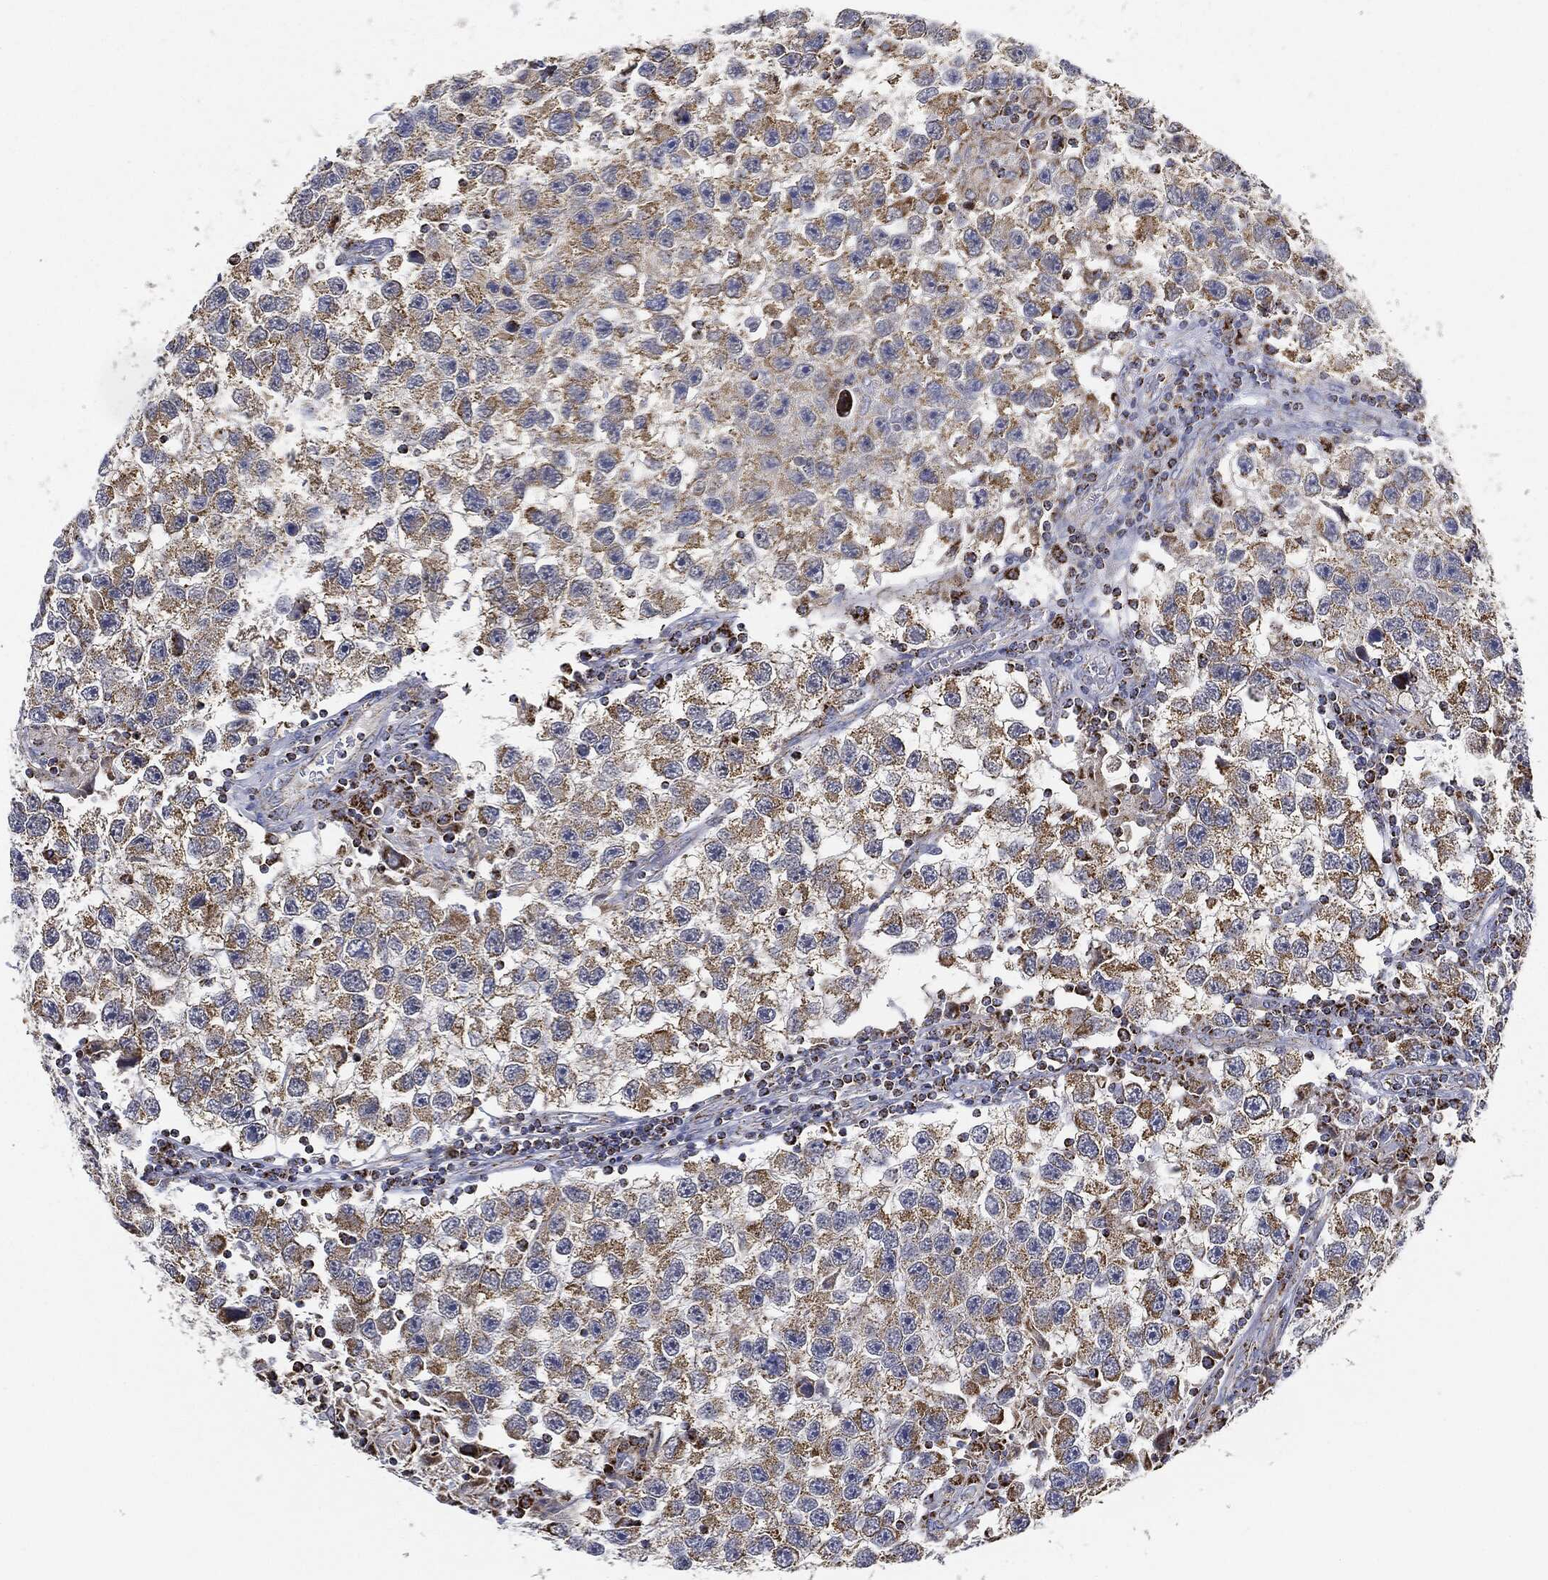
{"staining": {"intensity": "moderate", "quantity": ">75%", "location": "cytoplasmic/membranous"}, "tissue": "testis cancer", "cell_type": "Tumor cells", "image_type": "cancer", "snomed": [{"axis": "morphology", "description": "Seminoma, NOS"}, {"axis": "topography", "description": "Testis"}], "caption": "There is medium levels of moderate cytoplasmic/membranous expression in tumor cells of testis seminoma, as demonstrated by immunohistochemical staining (brown color).", "gene": "CAPN15", "patient": {"sex": "male", "age": 26}}